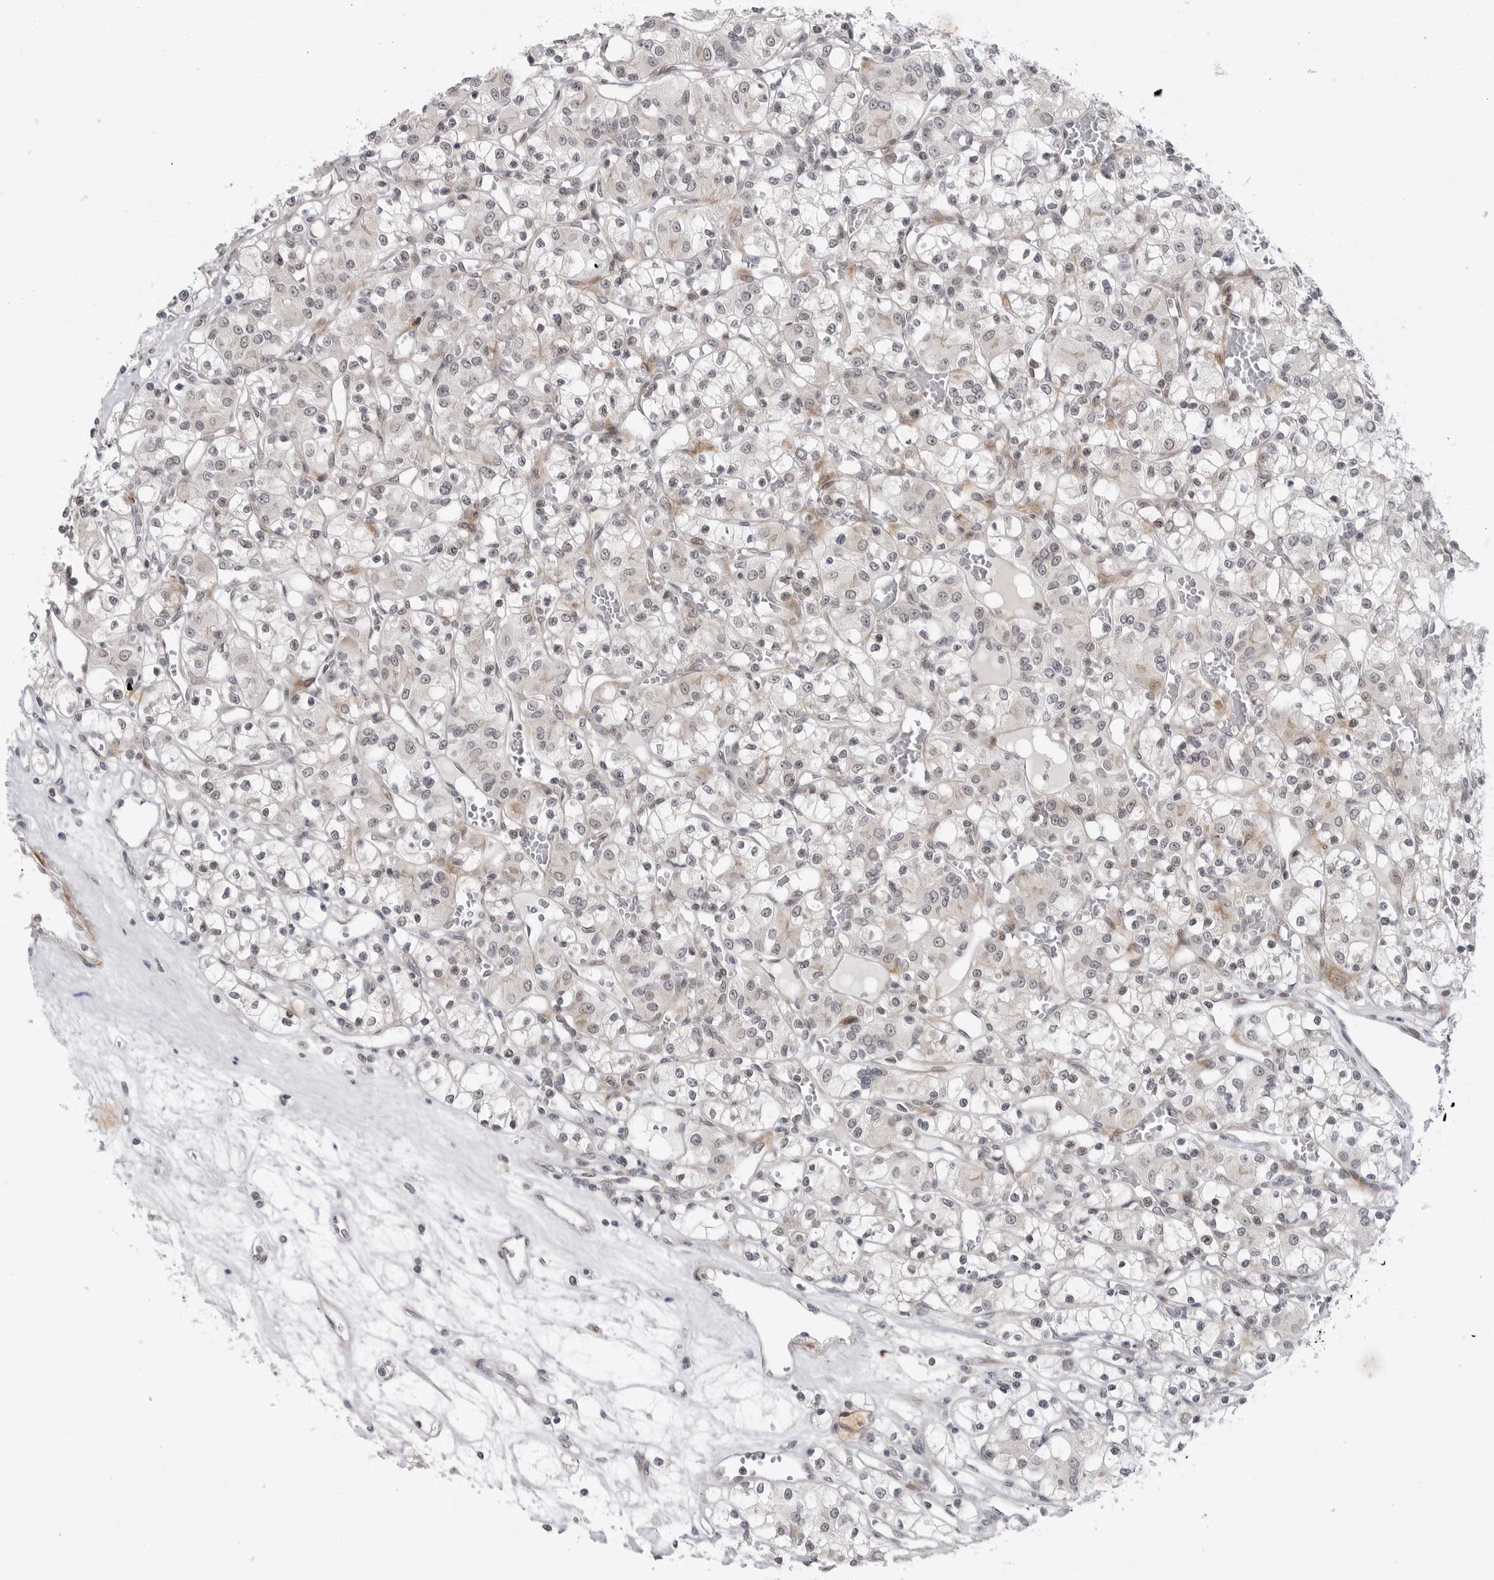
{"staining": {"intensity": "negative", "quantity": "none", "location": "none"}, "tissue": "renal cancer", "cell_type": "Tumor cells", "image_type": "cancer", "snomed": [{"axis": "morphology", "description": "Adenocarcinoma, NOS"}, {"axis": "topography", "description": "Kidney"}], "caption": "Human renal cancer (adenocarcinoma) stained for a protein using immunohistochemistry reveals no positivity in tumor cells.", "gene": "ADAMTS5", "patient": {"sex": "female", "age": 59}}